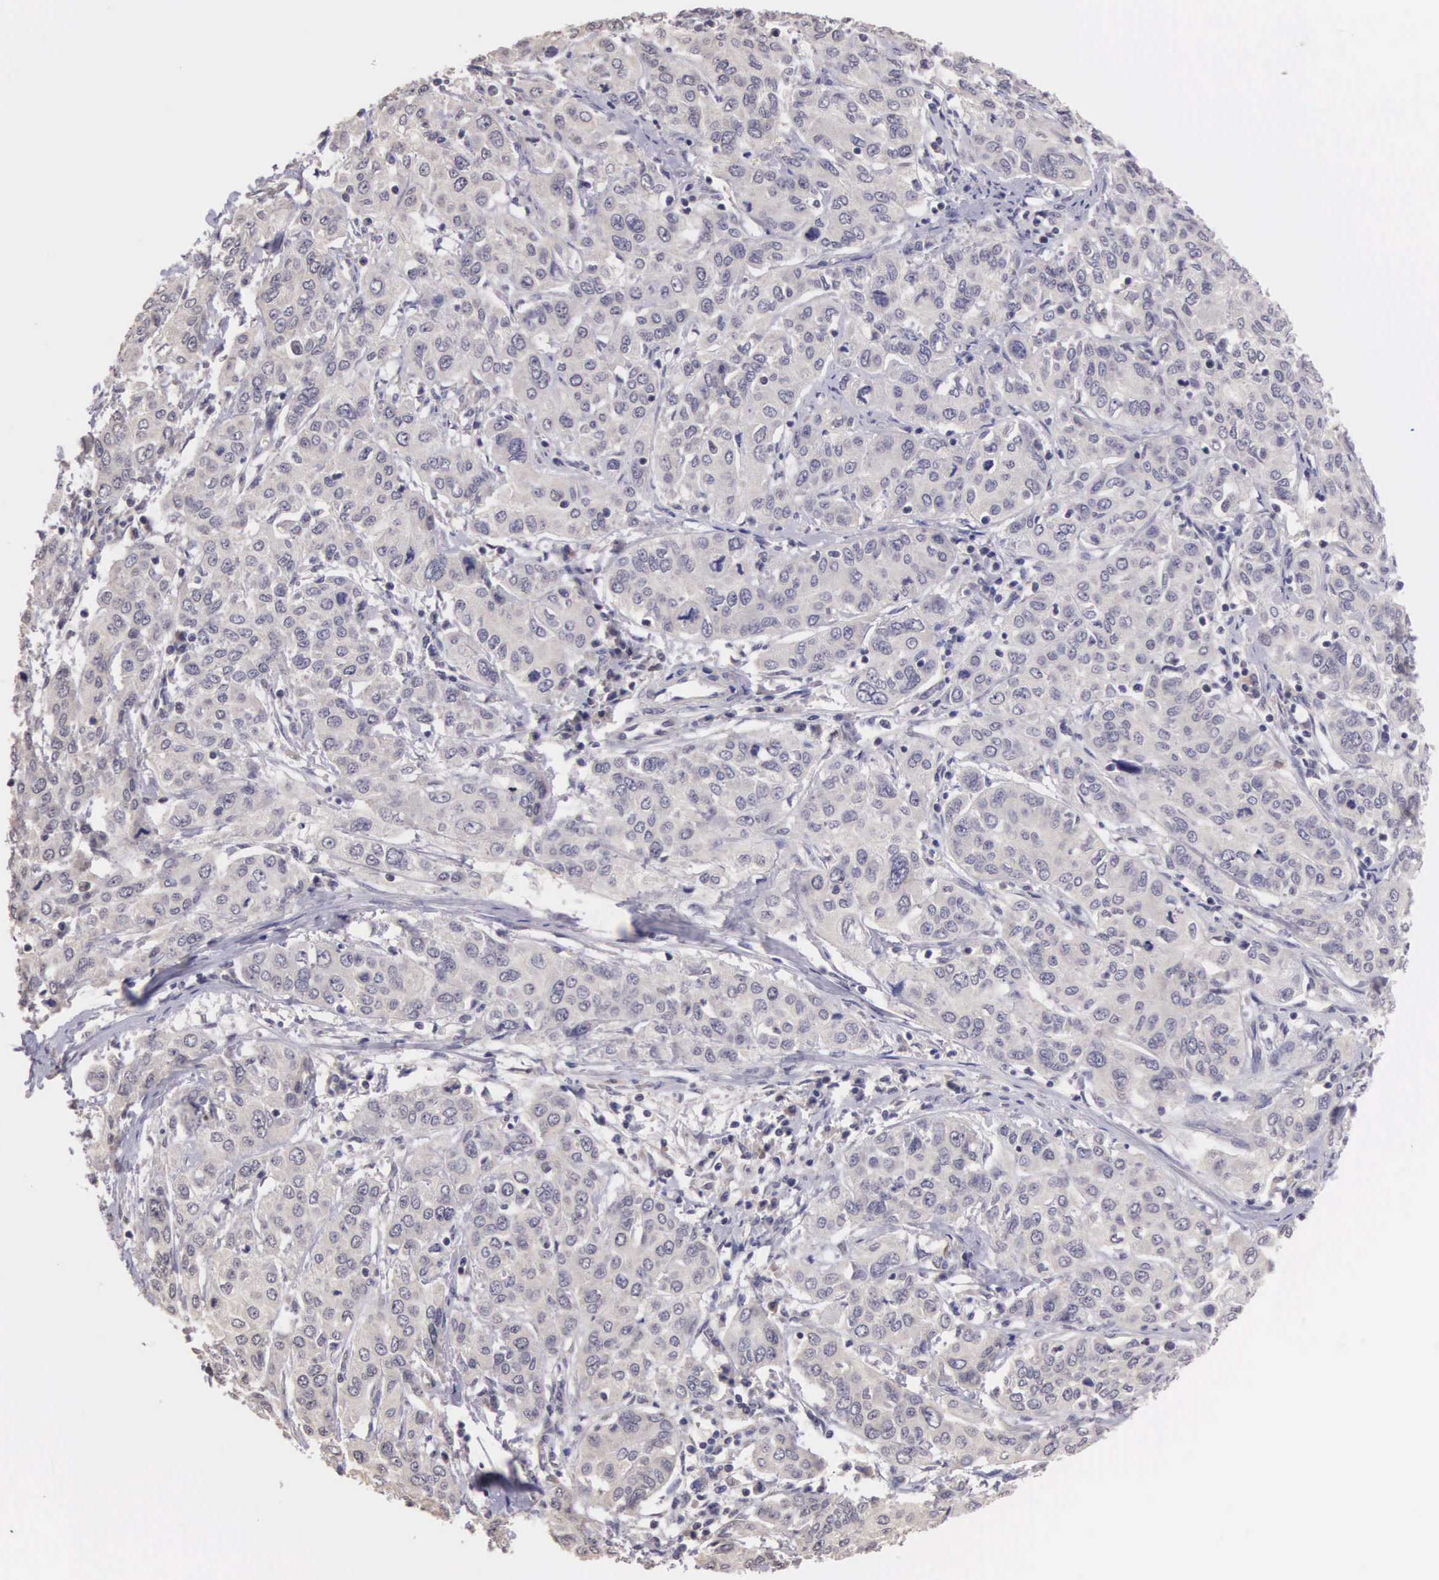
{"staining": {"intensity": "negative", "quantity": "none", "location": "none"}, "tissue": "cervical cancer", "cell_type": "Tumor cells", "image_type": "cancer", "snomed": [{"axis": "morphology", "description": "Squamous cell carcinoma, NOS"}, {"axis": "topography", "description": "Cervix"}], "caption": "Tumor cells show no significant positivity in cervical squamous cell carcinoma.", "gene": "CDC45", "patient": {"sex": "female", "age": 38}}